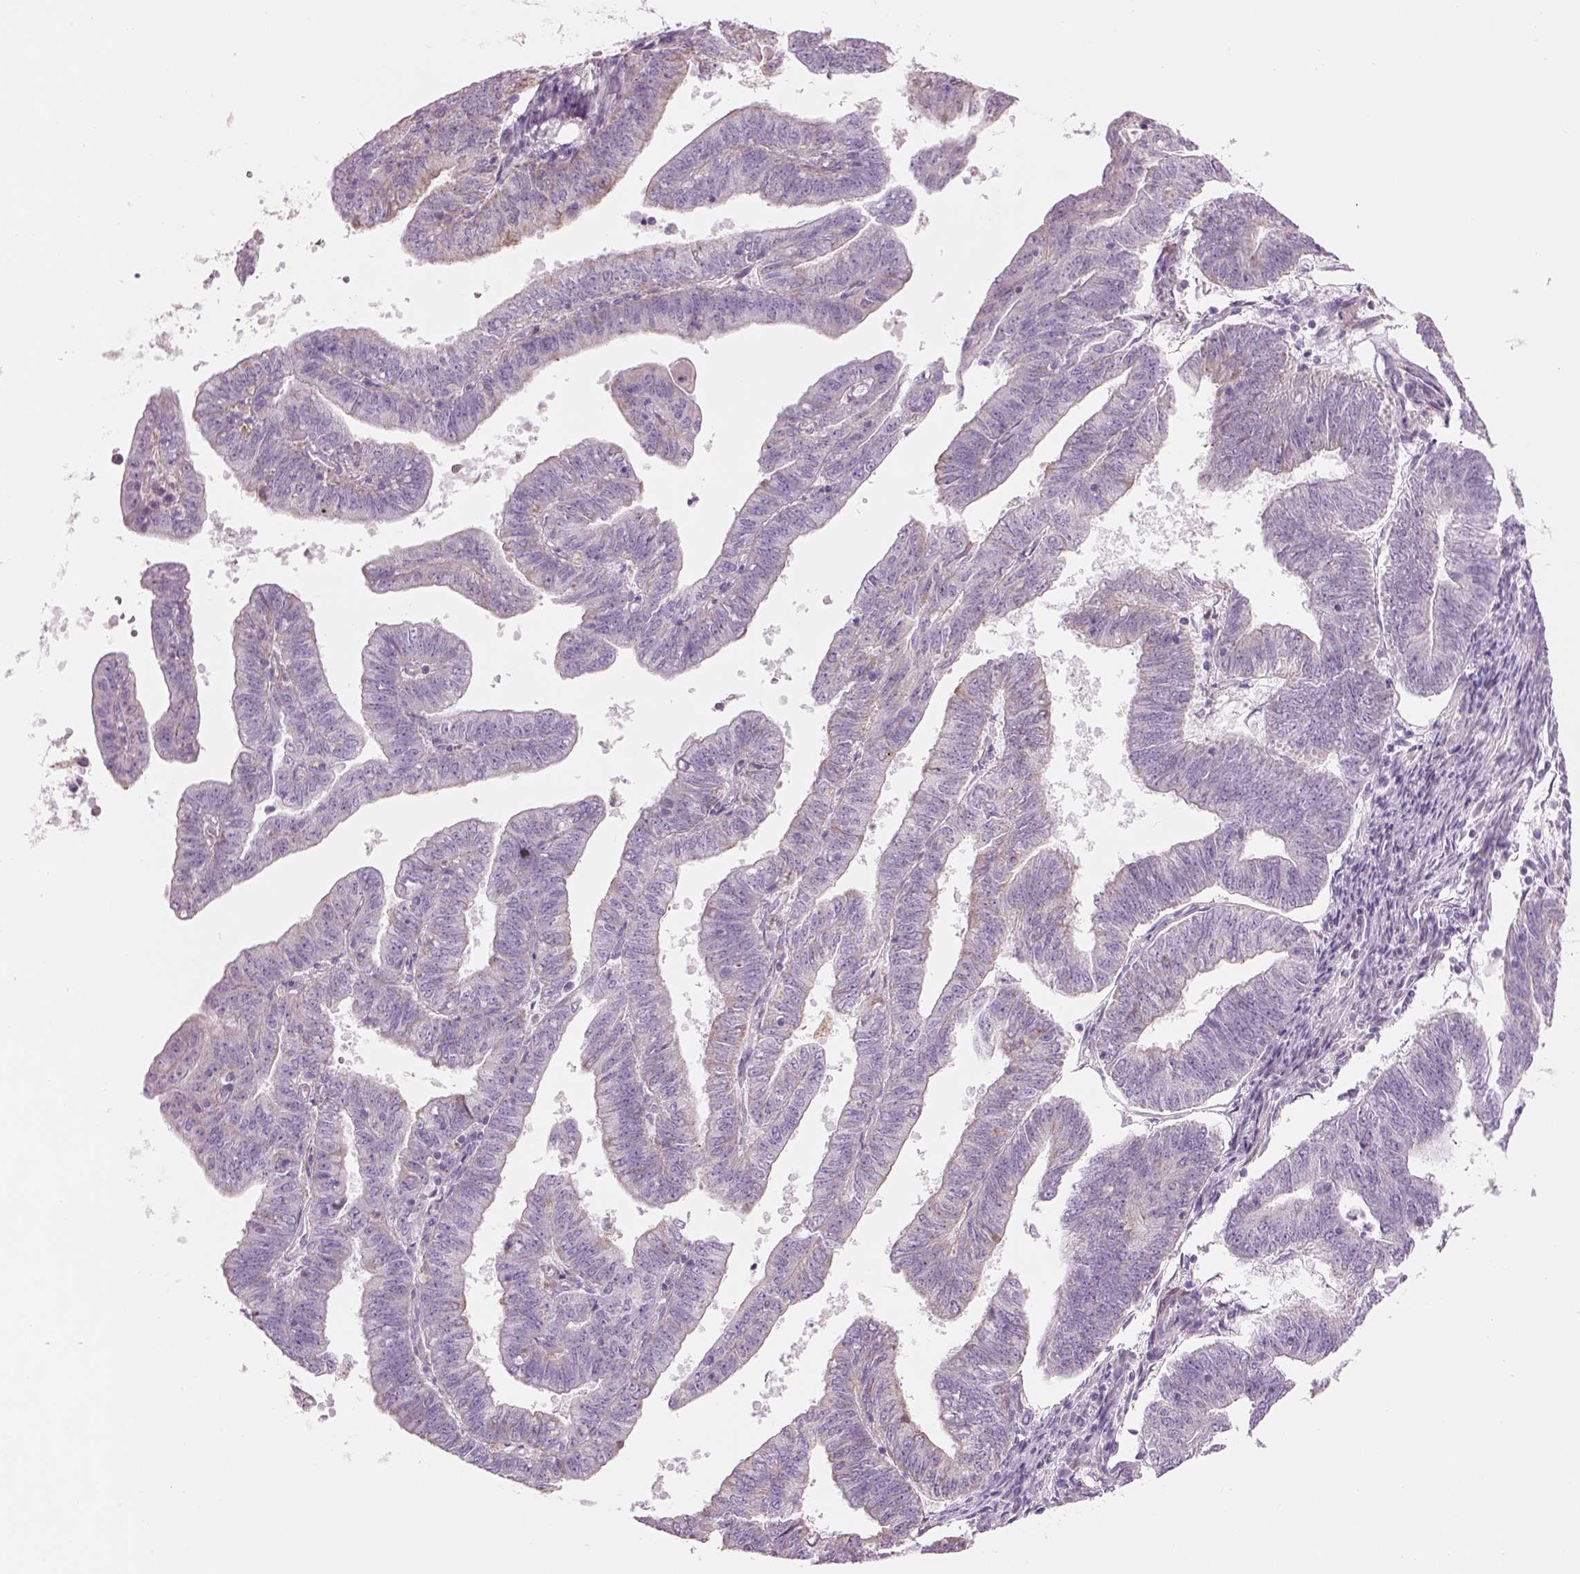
{"staining": {"intensity": "weak", "quantity": "<25%", "location": "cytoplasmic/membranous"}, "tissue": "endometrial cancer", "cell_type": "Tumor cells", "image_type": "cancer", "snomed": [{"axis": "morphology", "description": "Adenocarcinoma, NOS"}, {"axis": "topography", "description": "Endometrium"}], "caption": "IHC of endometrial cancer (adenocarcinoma) shows no positivity in tumor cells.", "gene": "IFT52", "patient": {"sex": "female", "age": 82}}